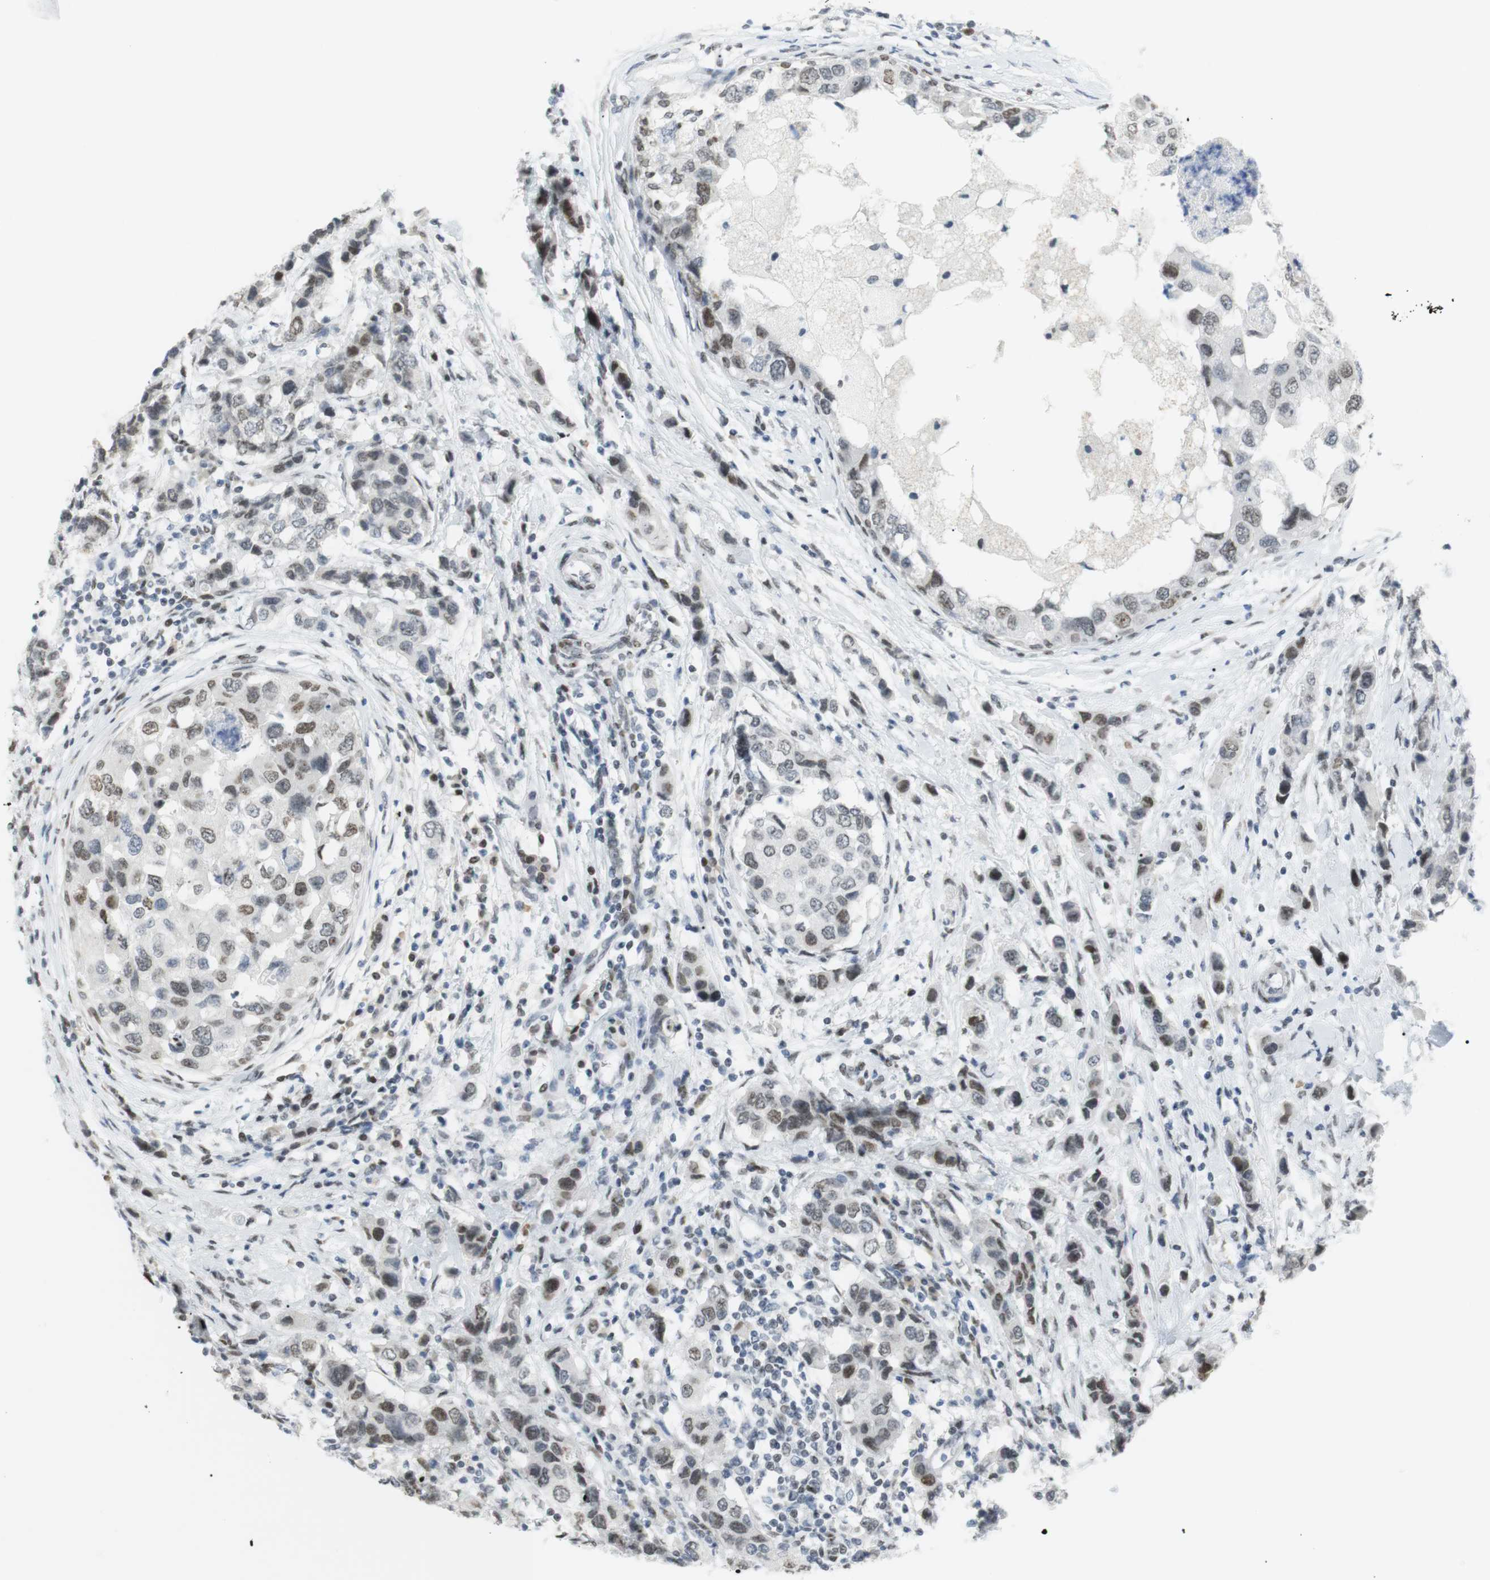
{"staining": {"intensity": "moderate", "quantity": ">75%", "location": "nuclear"}, "tissue": "breast cancer", "cell_type": "Tumor cells", "image_type": "cancer", "snomed": [{"axis": "morphology", "description": "Normal tissue, NOS"}, {"axis": "morphology", "description": "Duct carcinoma"}, {"axis": "topography", "description": "Breast"}], "caption": "Protein staining of breast cancer tissue reveals moderate nuclear staining in approximately >75% of tumor cells.", "gene": "BMI1", "patient": {"sex": "female", "age": 50}}